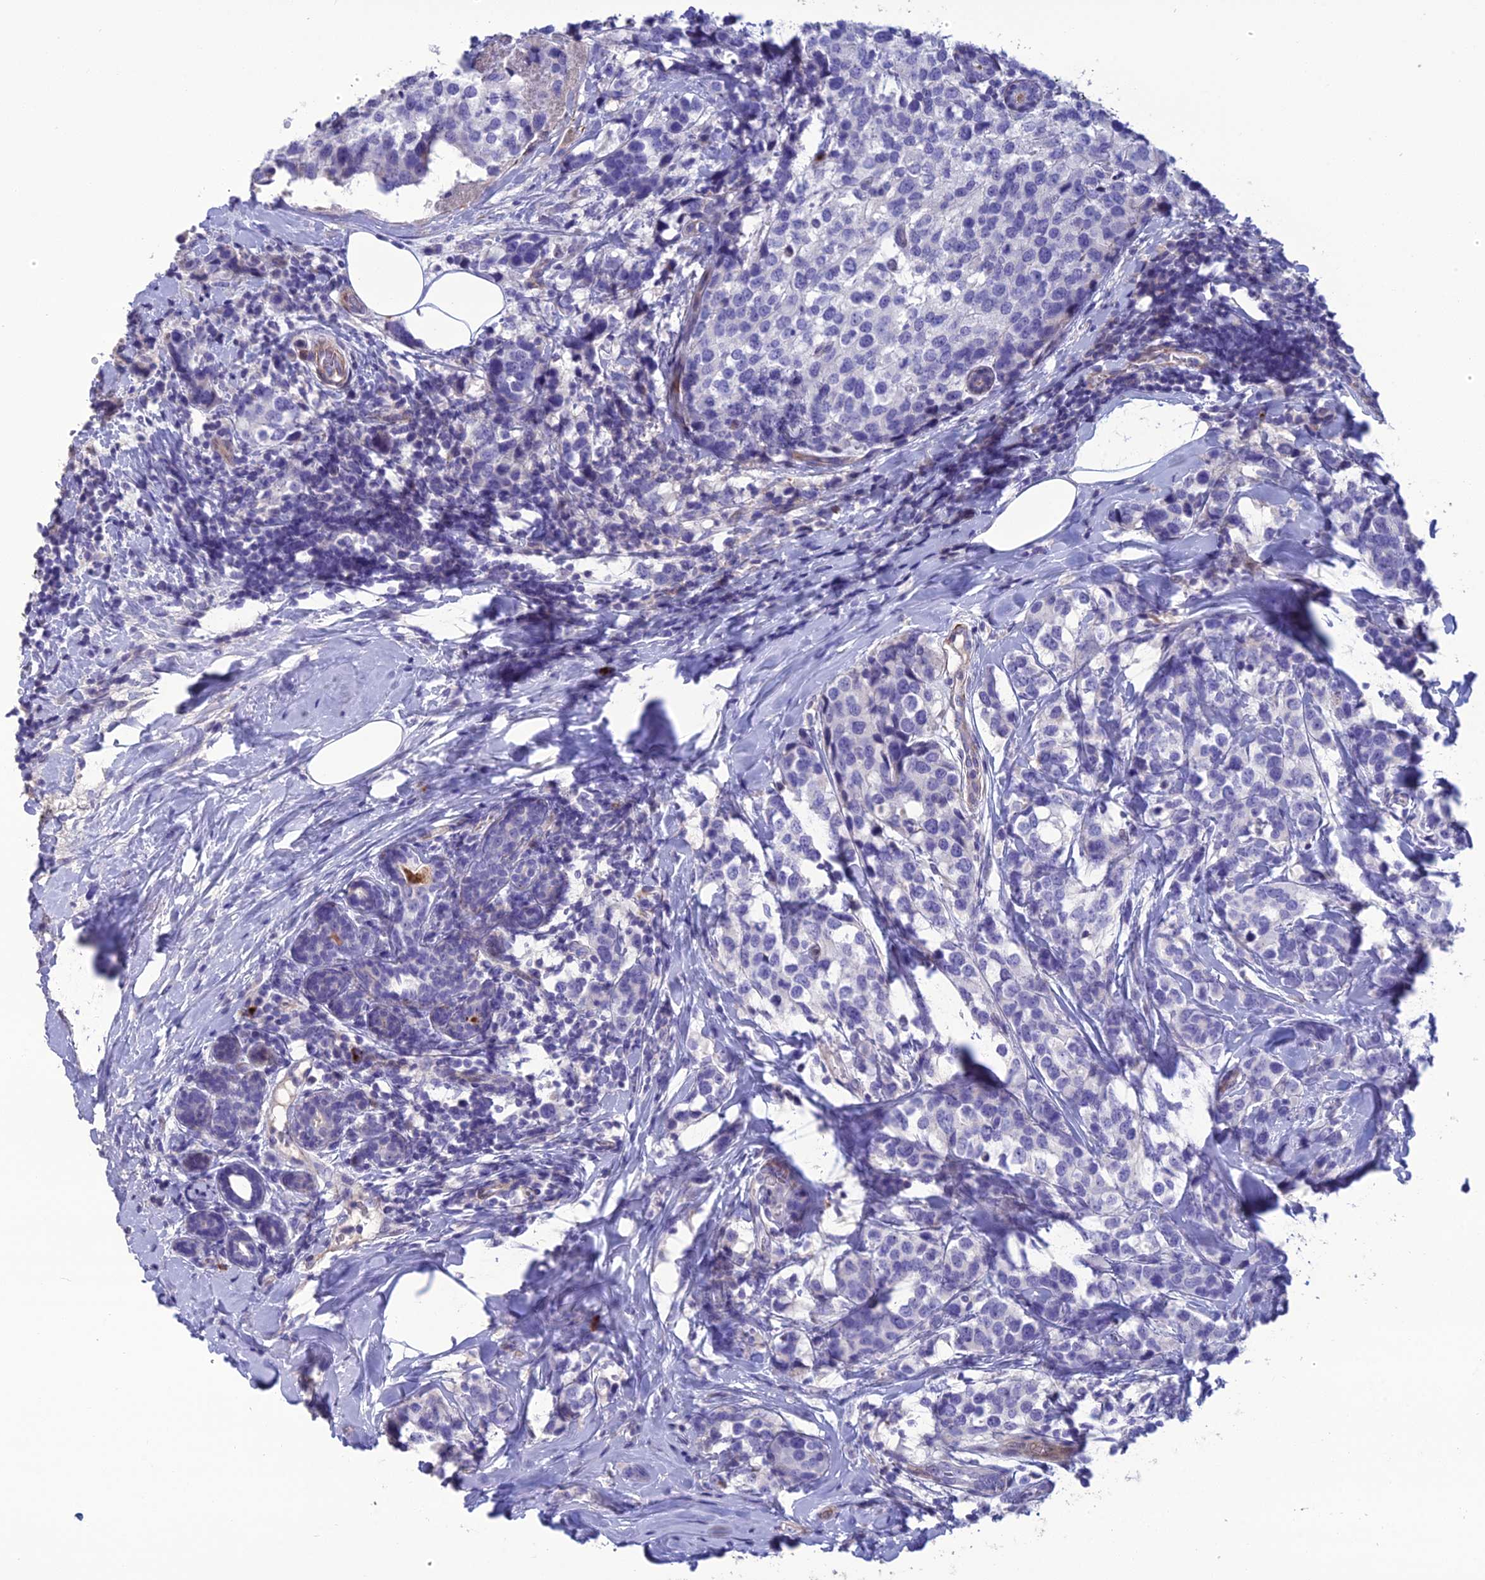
{"staining": {"intensity": "negative", "quantity": "none", "location": "none"}, "tissue": "breast cancer", "cell_type": "Tumor cells", "image_type": "cancer", "snomed": [{"axis": "morphology", "description": "Lobular carcinoma"}, {"axis": "topography", "description": "Breast"}], "caption": "Breast cancer was stained to show a protein in brown. There is no significant staining in tumor cells.", "gene": "OR56B1", "patient": {"sex": "female", "age": 59}}